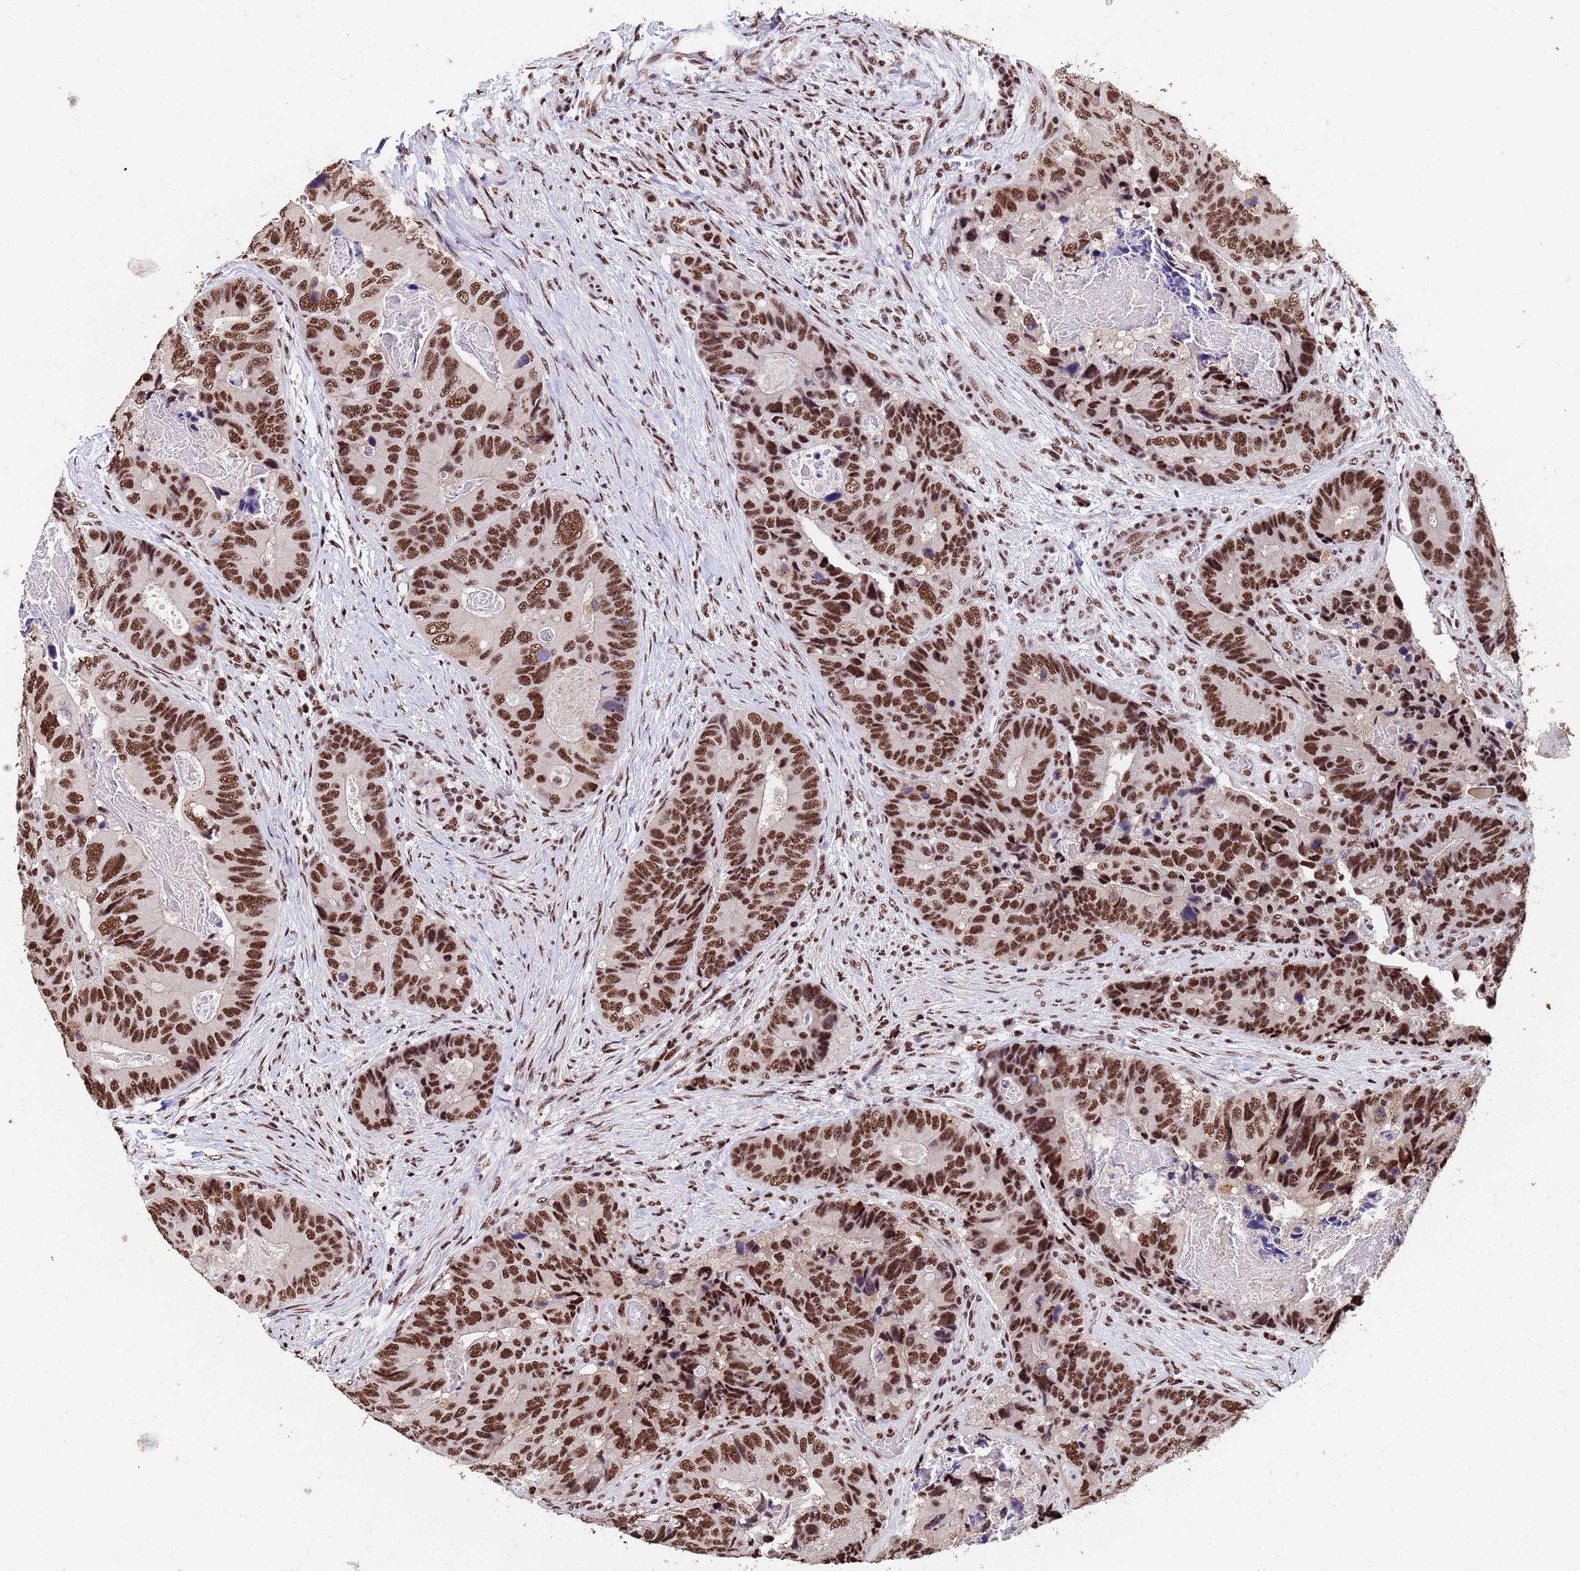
{"staining": {"intensity": "strong", "quantity": ">75%", "location": "nuclear"}, "tissue": "colorectal cancer", "cell_type": "Tumor cells", "image_type": "cancer", "snomed": [{"axis": "morphology", "description": "Adenocarcinoma, NOS"}, {"axis": "topography", "description": "Colon"}], "caption": "Approximately >75% of tumor cells in human adenocarcinoma (colorectal) demonstrate strong nuclear protein expression as visualized by brown immunohistochemical staining.", "gene": "SF3B2", "patient": {"sex": "male", "age": 84}}